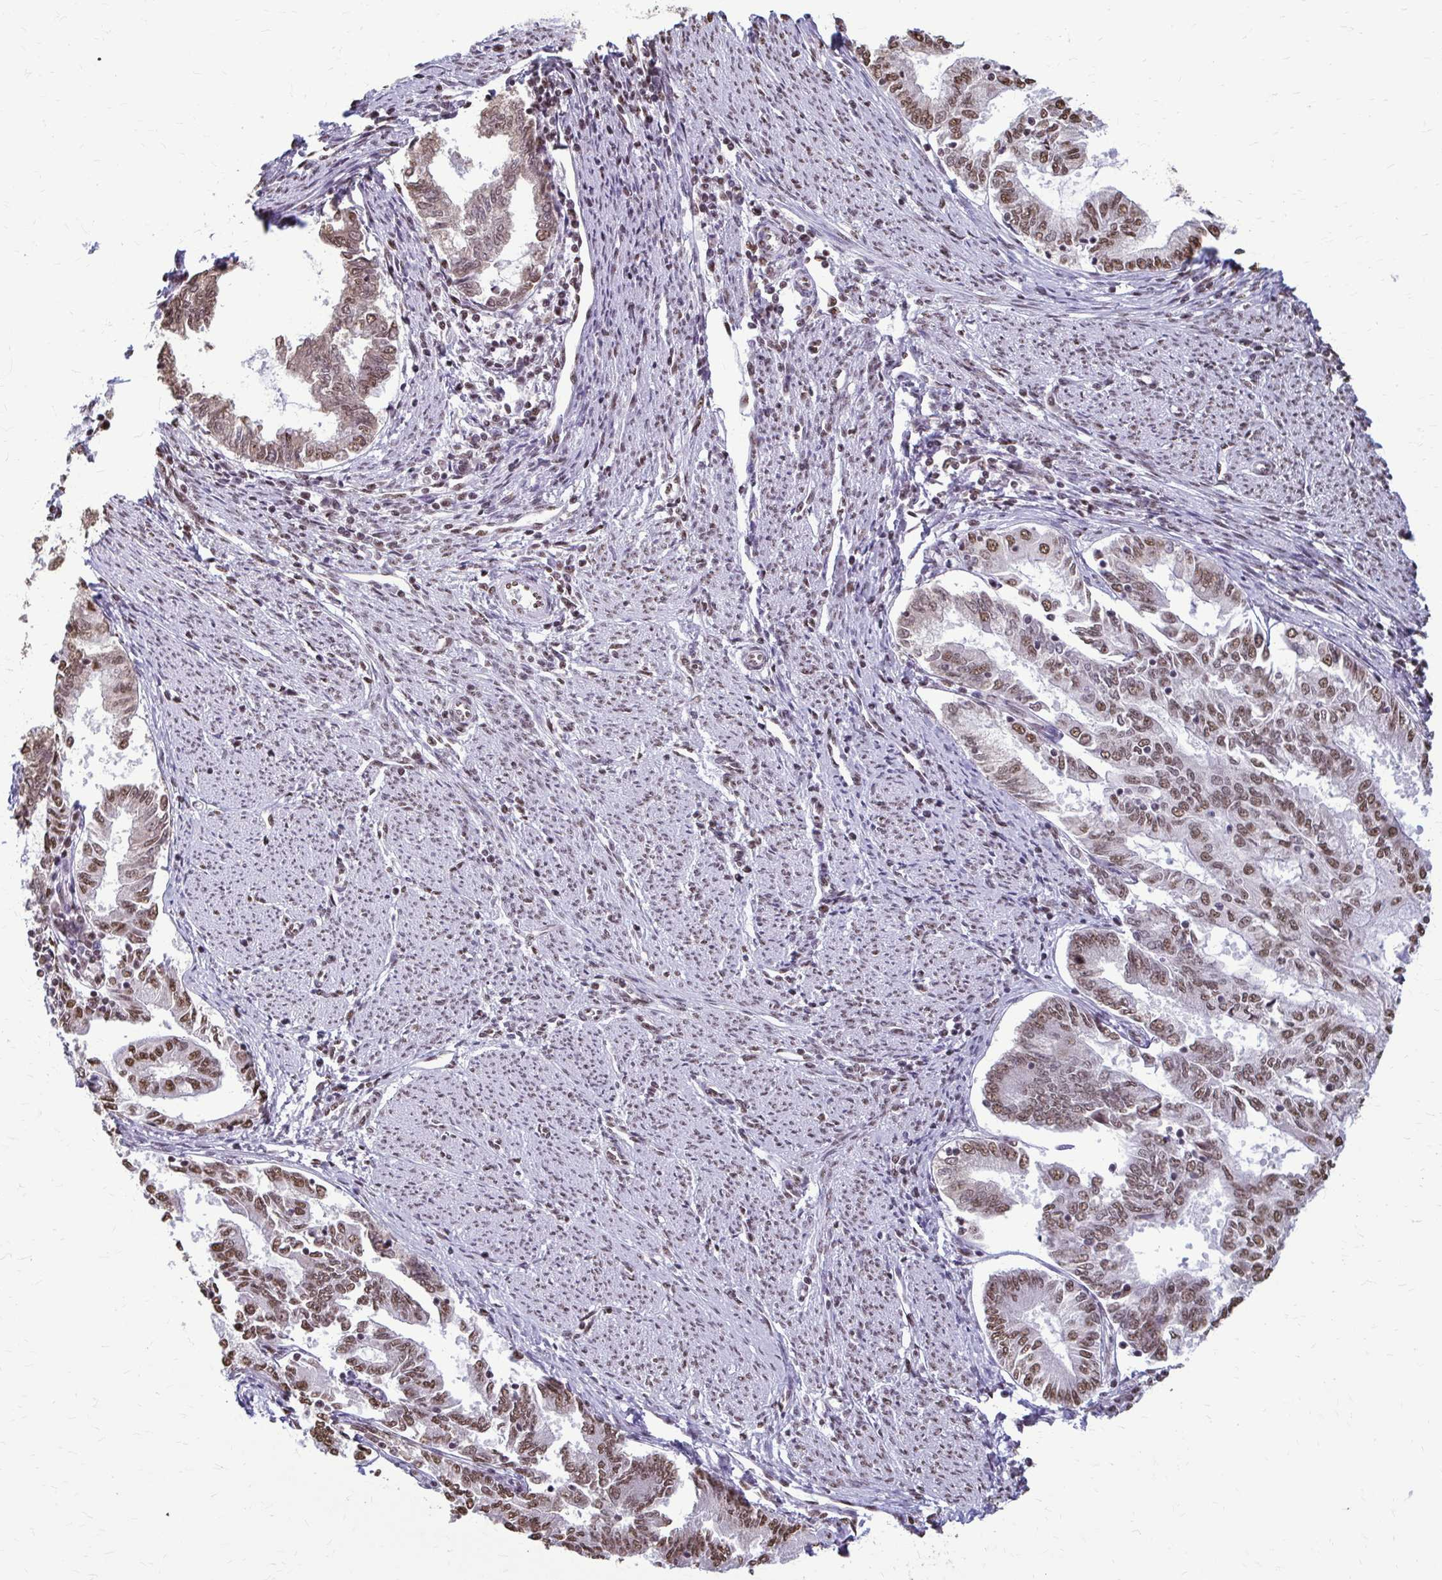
{"staining": {"intensity": "moderate", "quantity": ">75%", "location": "nuclear"}, "tissue": "endometrial cancer", "cell_type": "Tumor cells", "image_type": "cancer", "snomed": [{"axis": "morphology", "description": "Adenocarcinoma, NOS"}, {"axis": "topography", "description": "Endometrium"}], "caption": "This photomicrograph reveals endometrial cancer stained with IHC to label a protein in brown. The nuclear of tumor cells show moderate positivity for the protein. Nuclei are counter-stained blue.", "gene": "SNRPA", "patient": {"sex": "female", "age": 79}}